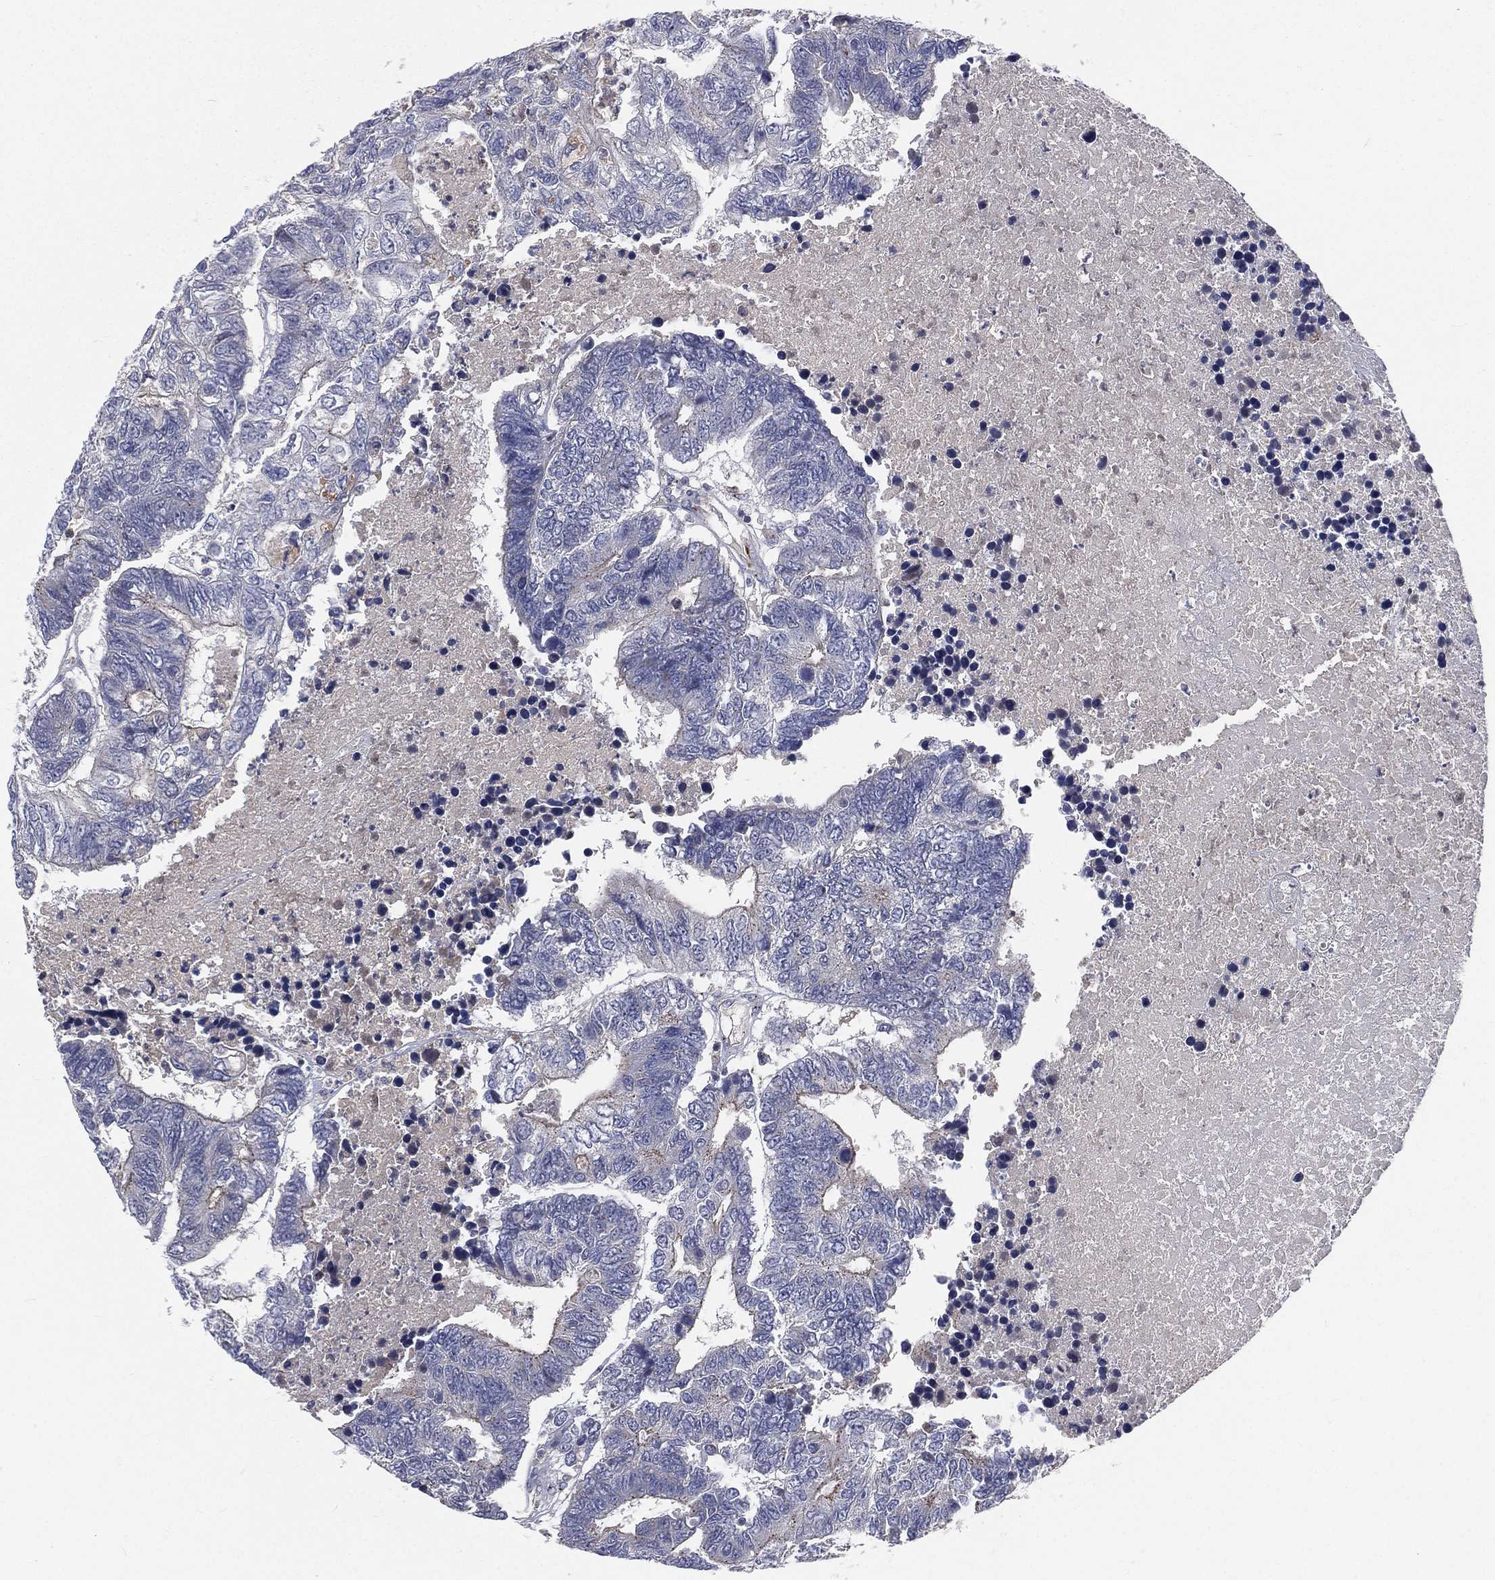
{"staining": {"intensity": "weak", "quantity": "<25%", "location": "cytoplasmic/membranous"}, "tissue": "colorectal cancer", "cell_type": "Tumor cells", "image_type": "cancer", "snomed": [{"axis": "morphology", "description": "Adenocarcinoma, NOS"}, {"axis": "topography", "description": "Colon"}], "caption": "An IHC histopathology image of adenocarcinoma (colorectal) is shown. There is no staining in tumor cells of adenocarcinoma (colorectal). The staining was performed using DAB to visualize the protein expression in brown, while the nuclei were stained in blue with hematoxylin (Magnification: 20x).", "gene": "CROCC", "patient": {"sex": "female", "age": 48}}